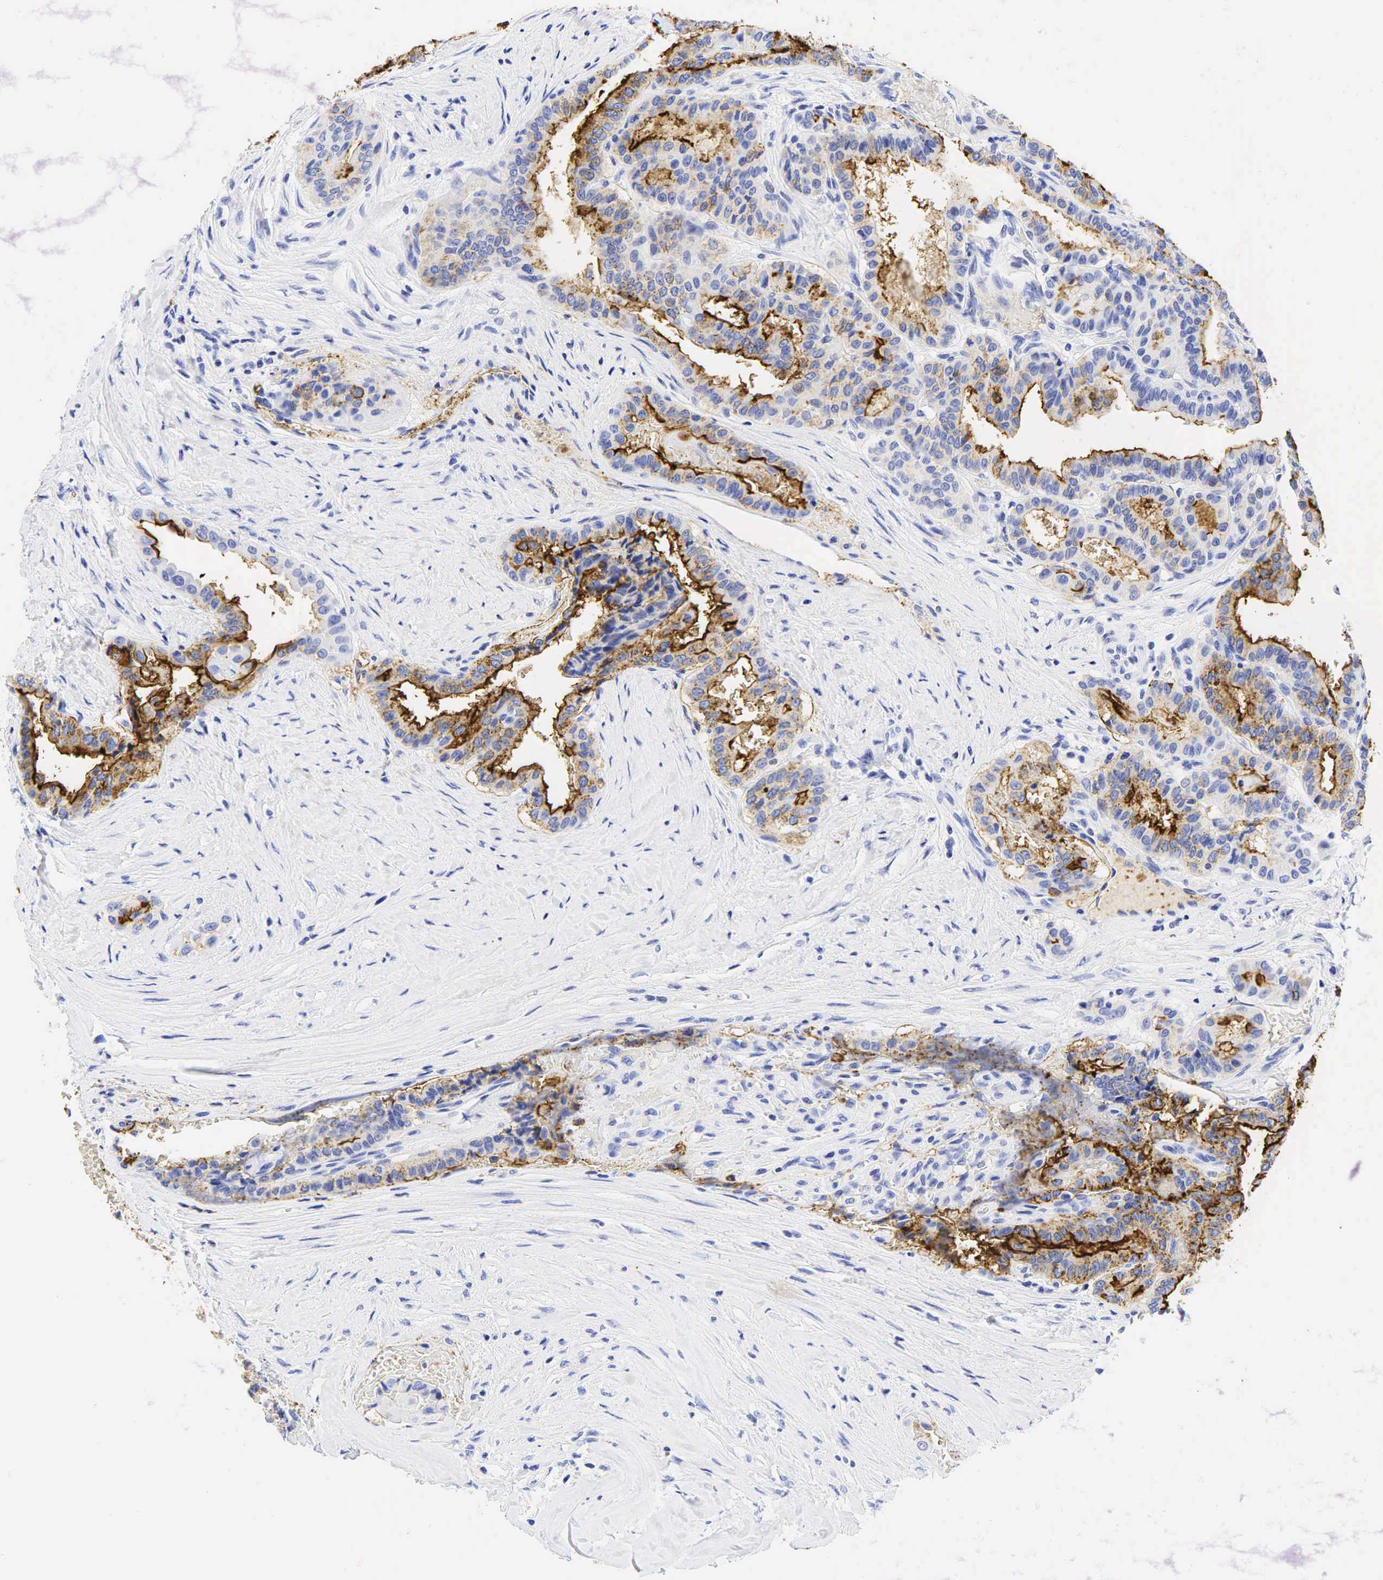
{"staining": {"intensity": "moderate", "quantity": "25%-75%", "location": "cytoplasmic/membranous"}, "tissue": "thyroid cancer", "cell_type": "Tumor cells", "image_type": "cancer", "snomed": [{"axis": "morphology", "description": "Papillary adenocarcinoma, NOS"}, {"axis": "topography", "description": "Thyroid gland"}], "caption": "Papillary adenocarcinoma (thyroid) tissue exhibits moderate cytoplasmic/membranous expression in approximately 25%-75% of tumor cells, visualized by immunohistochemistry. The staining is performed using DAB brown chromogen to label protein expression. The nuclei are counter-stained blue using hematoxylin.", "gene": "FUT4", "patient": {"sex": "male", "age": 87}}